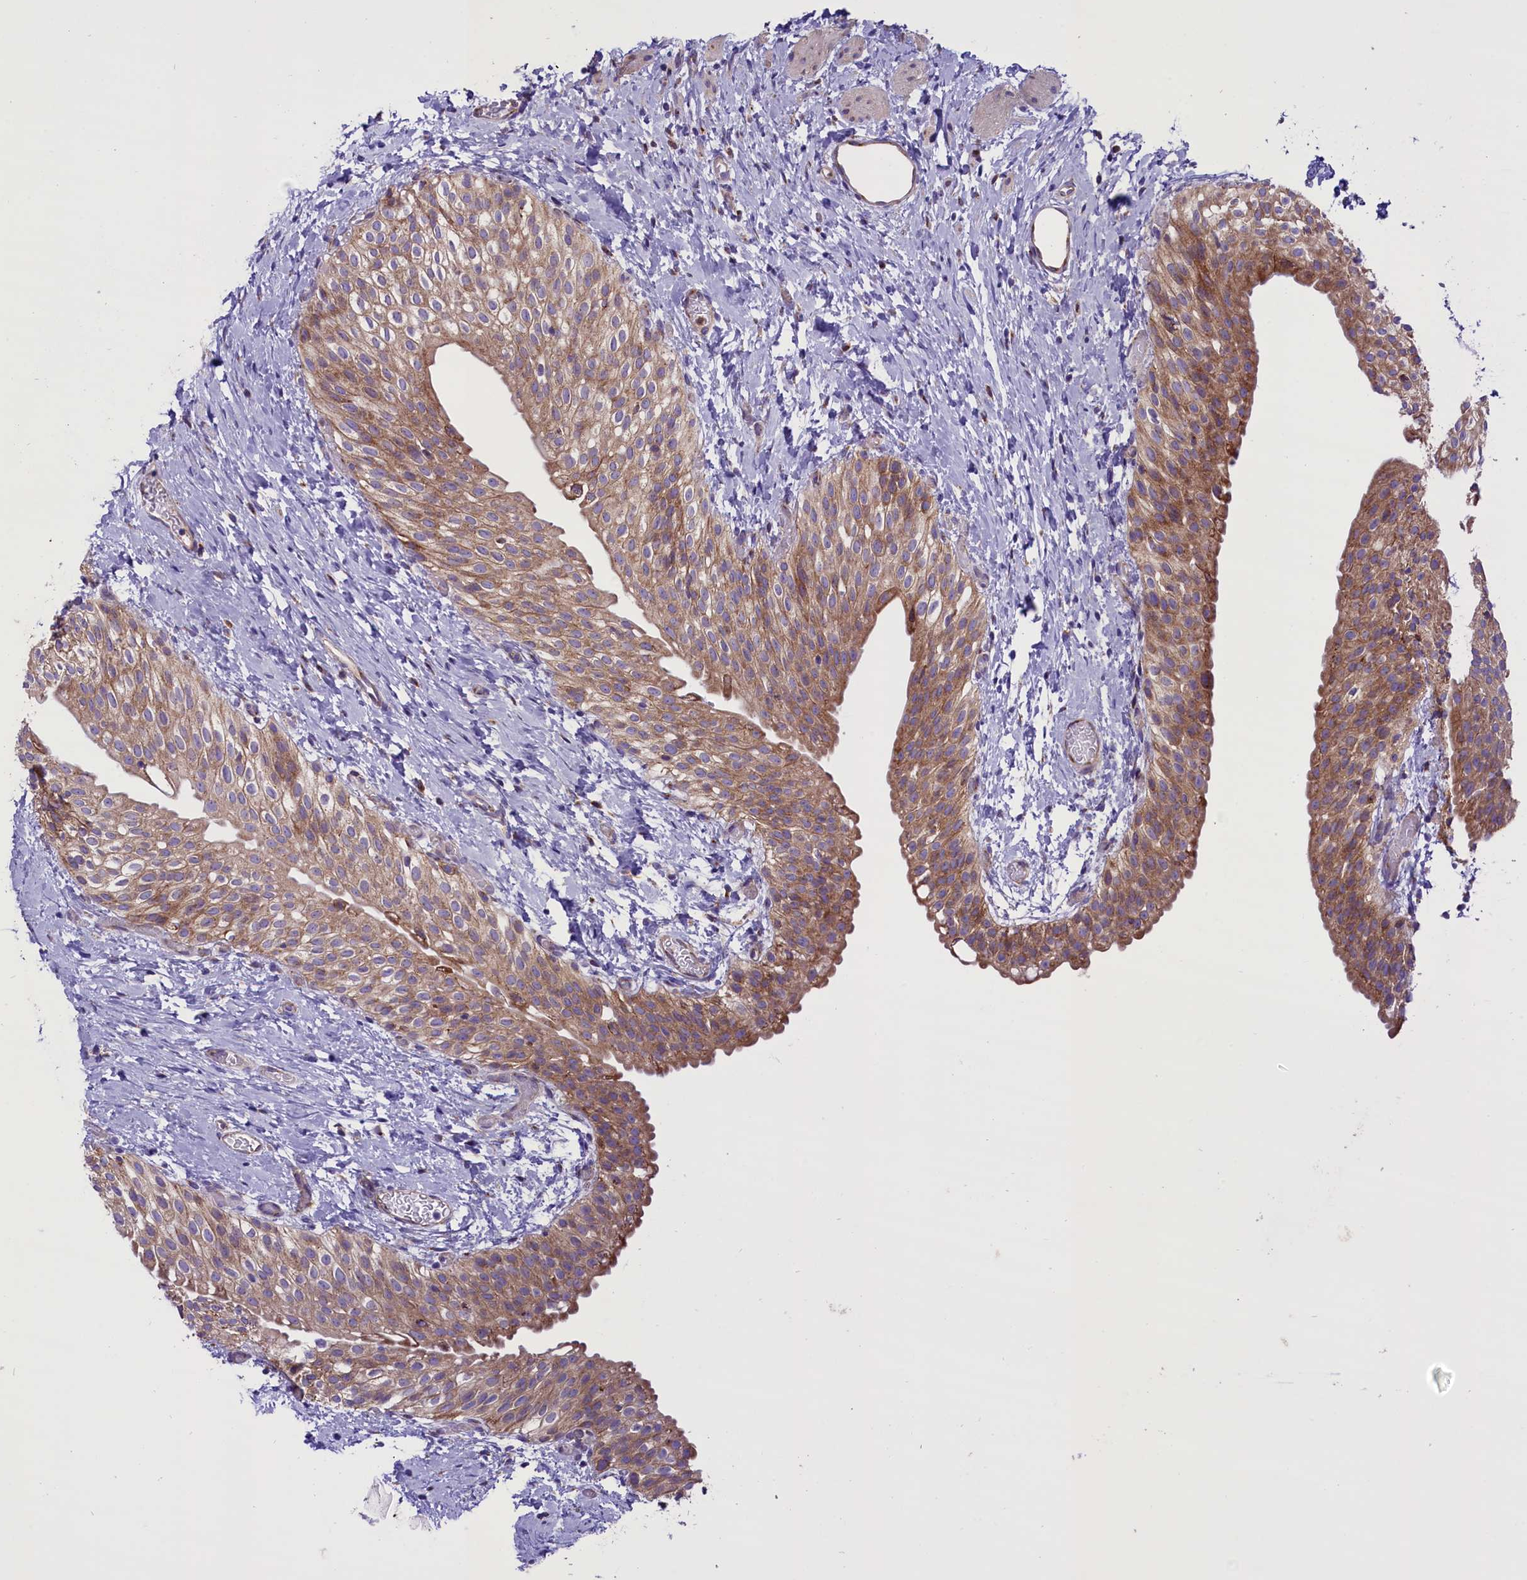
{"staining": {"intensity": "strong", "quantity": ">75%", "location": "cytoplasmic/membranous"}, "tissue": "urinary bladder", "cell_type": "Urothelial cells", "image_type": "normal", "snomed": [{"axis": "morphology", "description": "Normal tissue, NOS"}, {"axis": "topography", "description": "Urinary bladder"}], "caption": "The photomicrograph exhibits a brown stain indicating the presence of a protein in the cytoplasmic/membranous of urothelial cells in urinary bladder.", "gene": "PTPRU", "patient": {"sex": "male", "age": 1}}